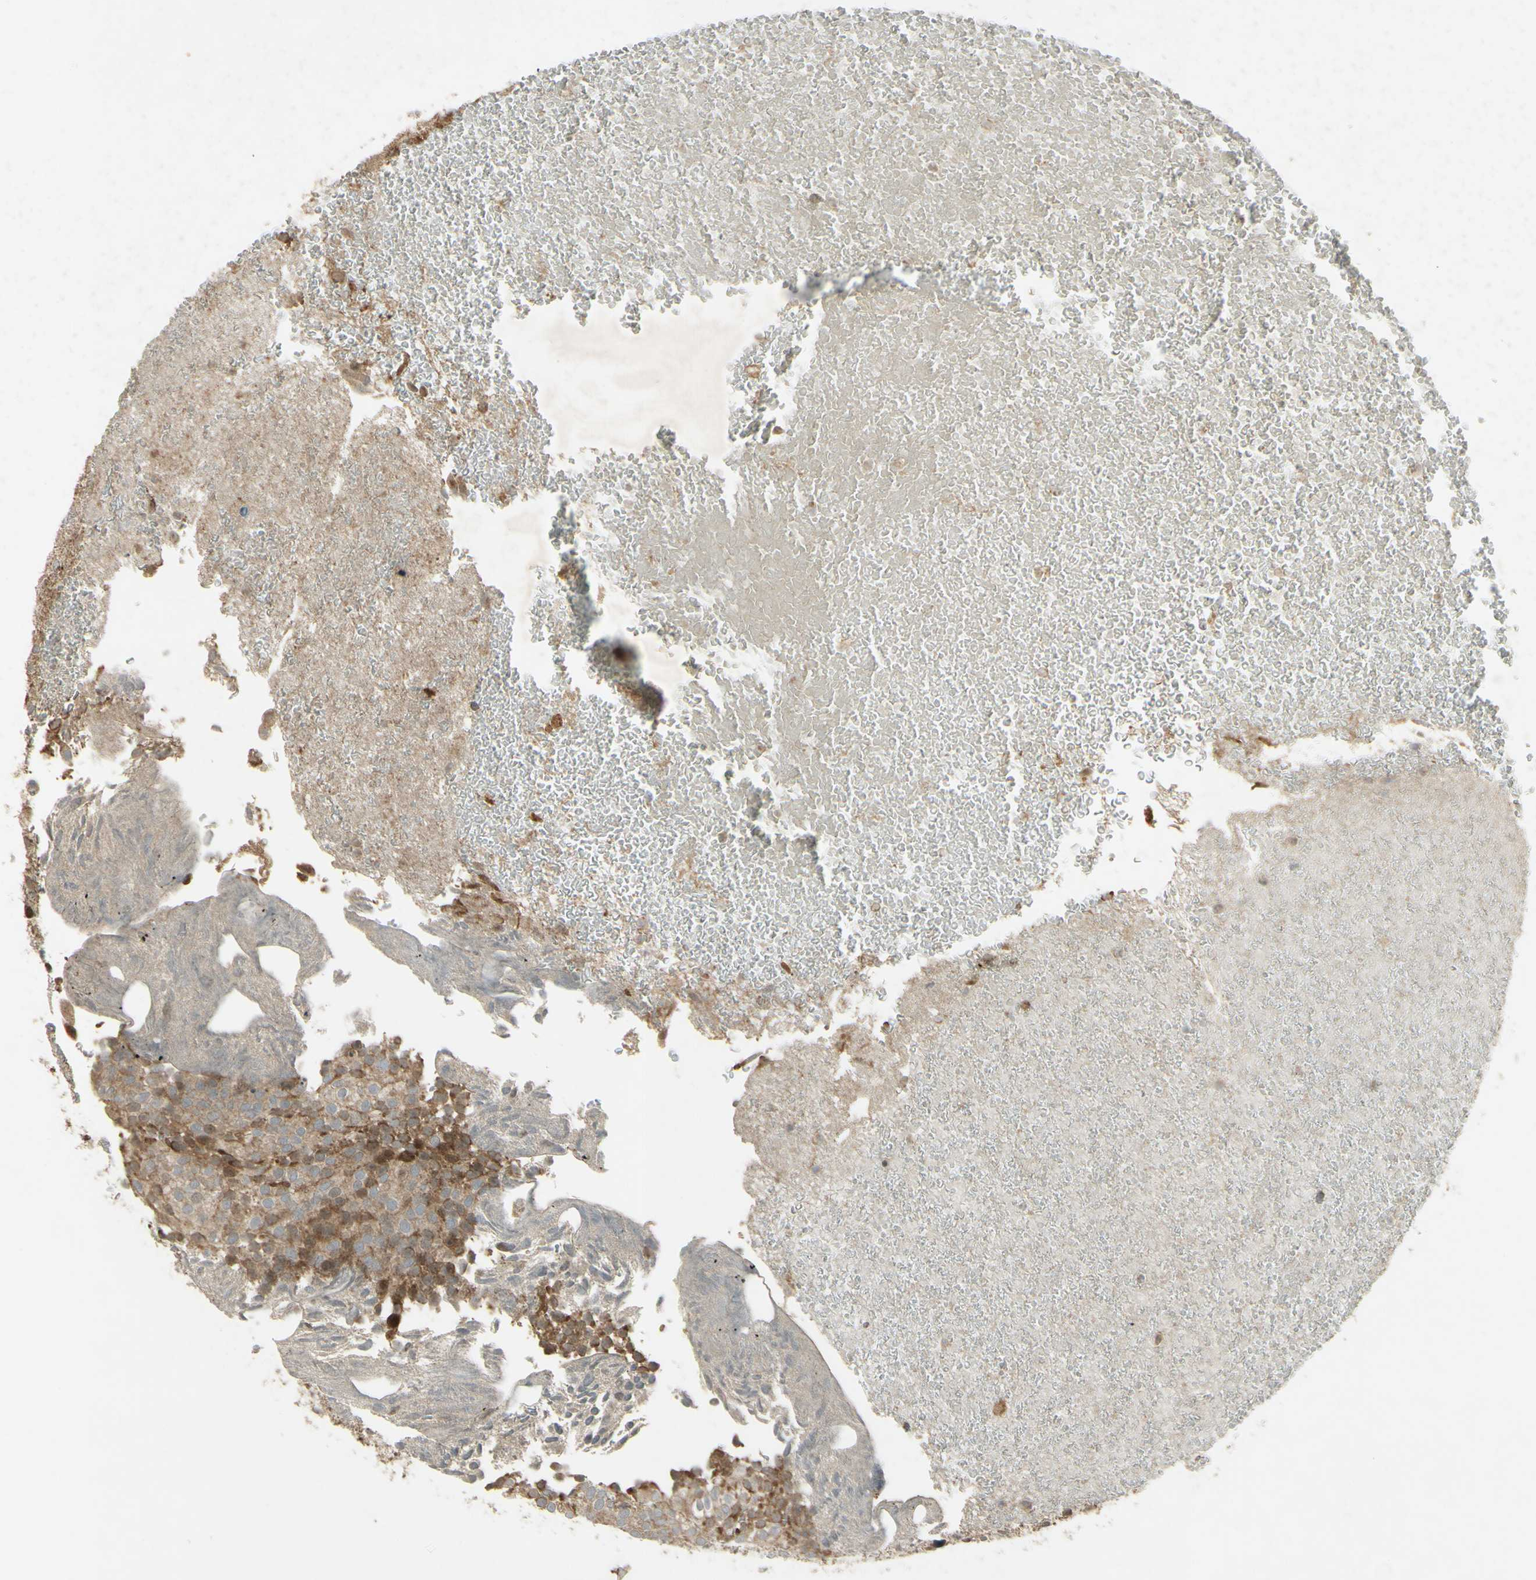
{"staining": {"intensity": "moderate", "quantity": "25%-75%", "location": "cytoplasmic/membranous,nuclear"}, "tissue": "urothelial cancer", "cell_type": "Tumor cells", "image_type": "cancer", "snomed": [{"axis": "morphology", "description": "Urothelial carcinoma, Low grade"}, {"axis": "topography", "description": "Urinary bladder"}], "caption": "IHC image of human urothelial cancer stained for a protein (brown), which displays medium levels of moderate cytoplasmic/membranous and nuclear staining in about 25%-75% of tumor cells.", "gene": "RAD18", "patient": {"sex": "male", "age": 78}}